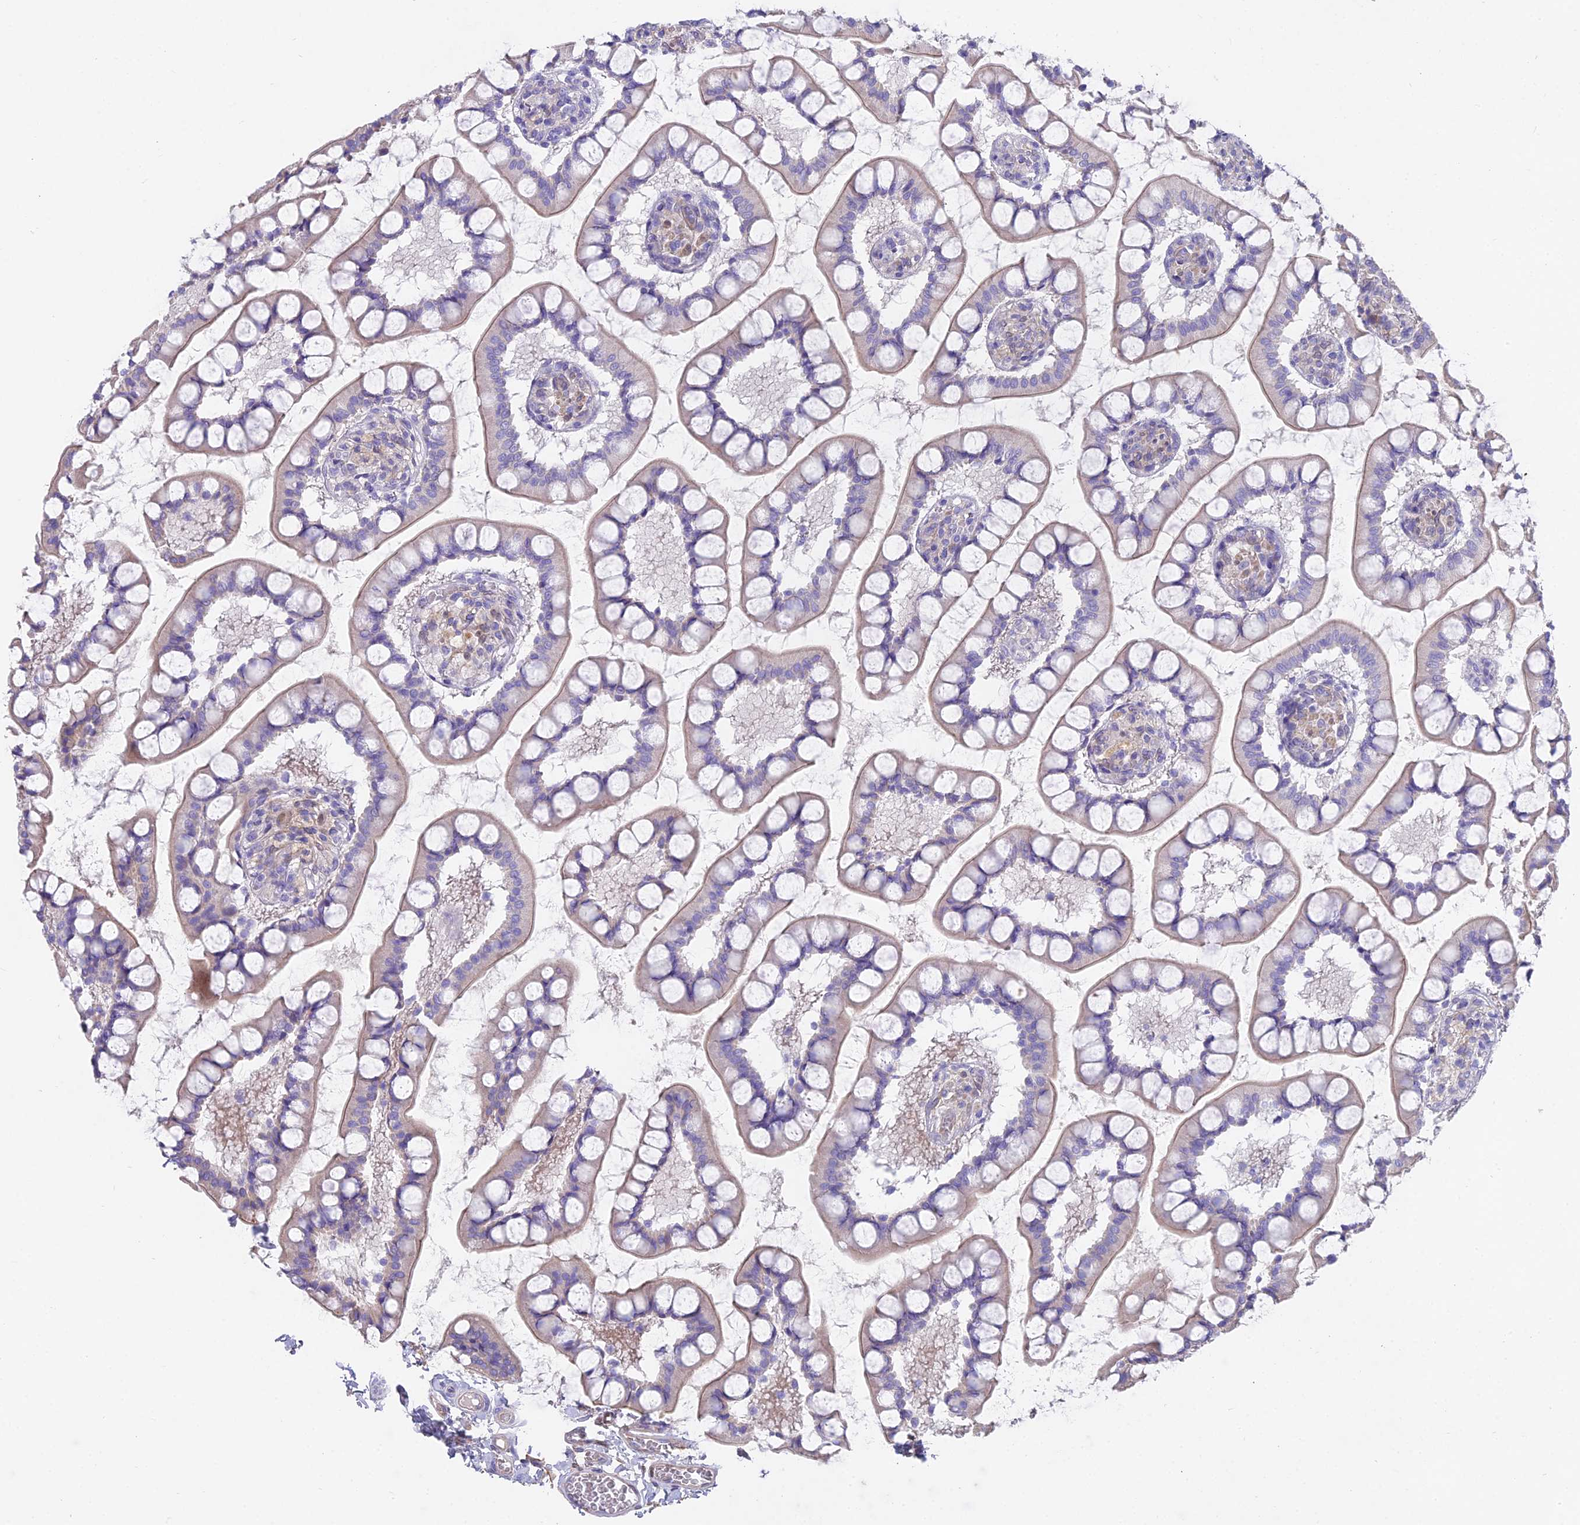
{"staining": {"intensity": "moderate", "quantity": "25%-75%", "location": "cytoplasmic/membranous"}, "tissue": "small intestine", "cell_type": "Glandular cells", "image_type": "normal", "snomed": [{"axis": "morphology", "description": "Normal tissue, NOS"}, {"axis": "topography", "description": "Small intestine"}], "caption": "Glandular cells demonstrate moderate cytoplasmic/membranous positivity in about 25%-75% of cells in benign small intestine. (IHC, brightfield microscopy, high magnification).", "gene": "FAM168B", "patient": {"sex": "male", "age": 52}}